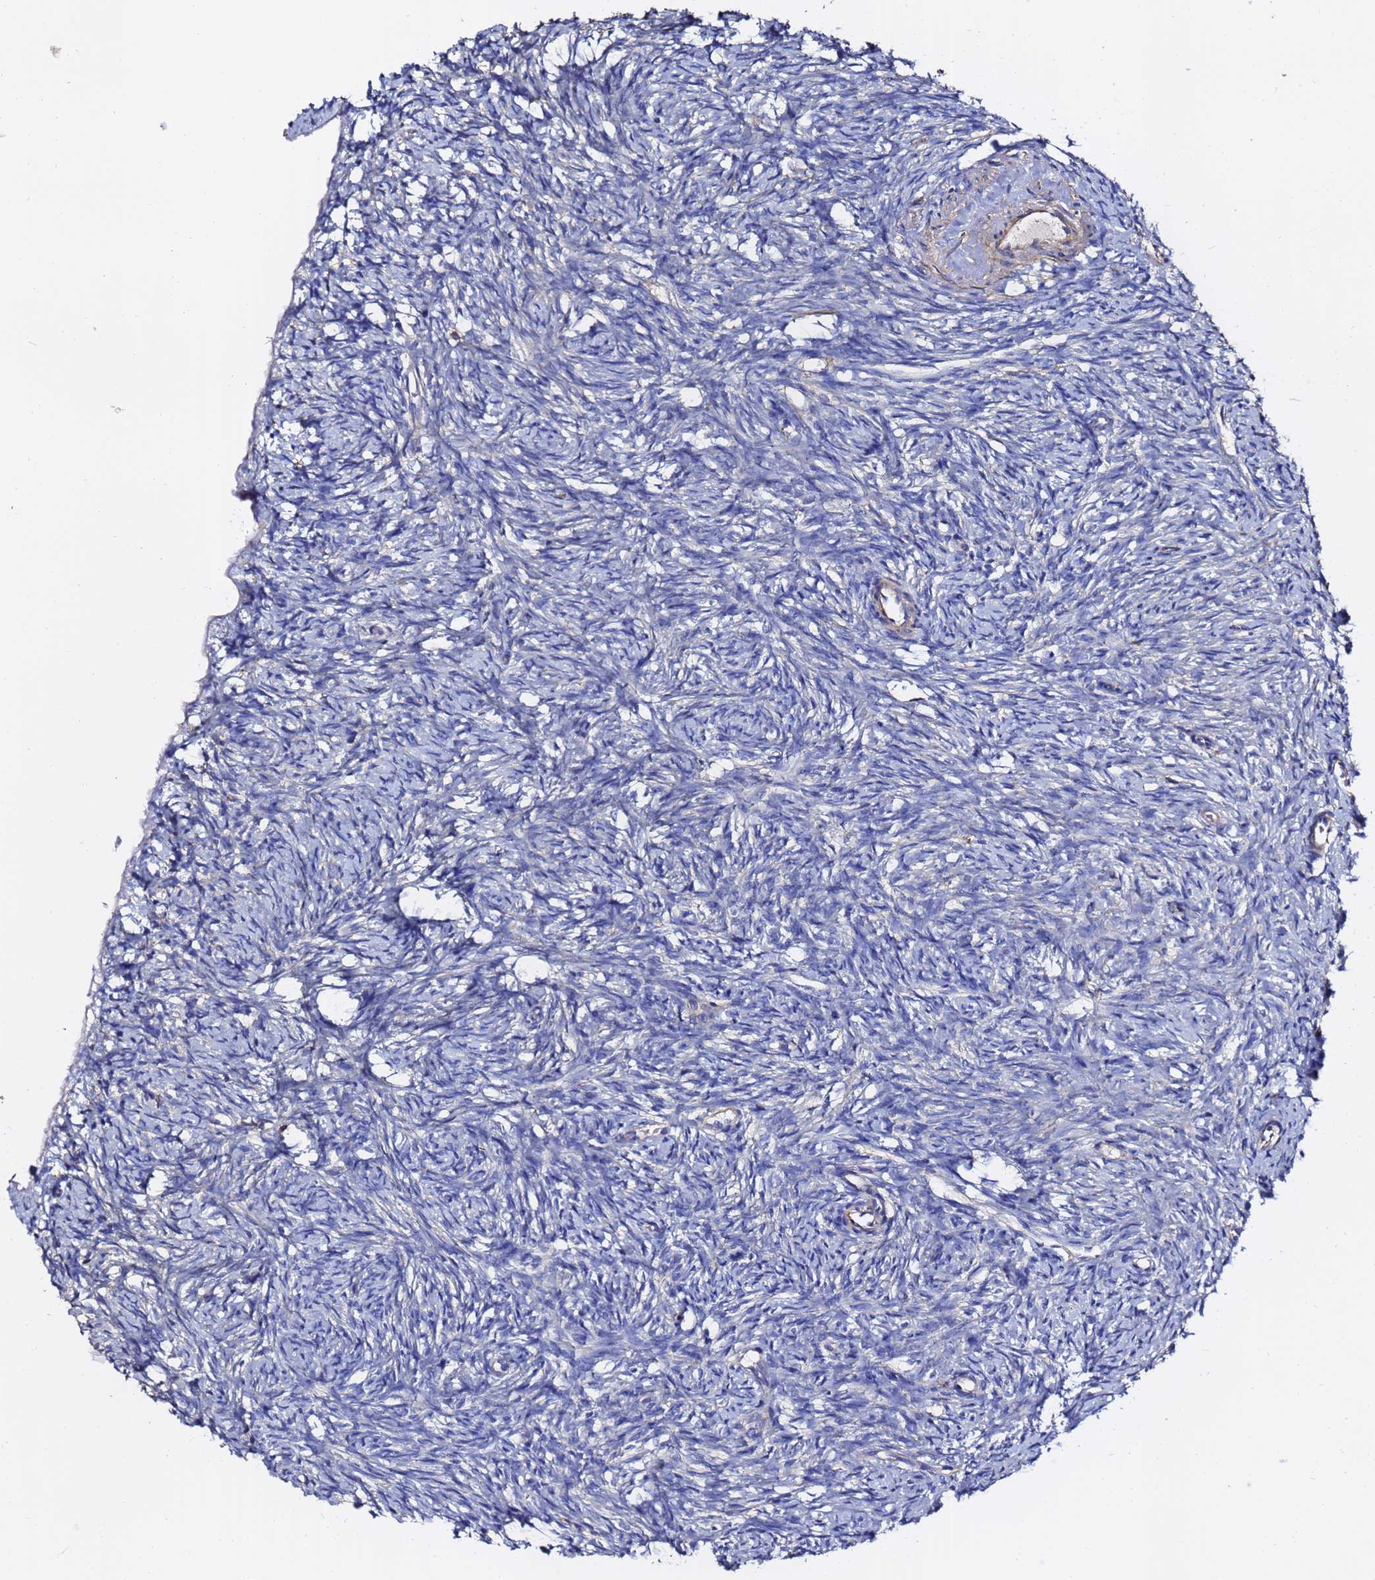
{"staining": {"intensity": "negative", "quantity": "none", "location": "none"}, "tissue": "ovary", "cell_type": "Ovarian stroma cells", "image_type": "normal", "snomed": [{"axis": "morphology", "description": "Normal tissue, NOS"}, {"axis": "topography", "description": "Ovary"}], "caption": "DAB (3,3'-diaminobenzidine) immunohistochemical staining of normal ovary displays no significant expression in ovarian stroma cells. (Brightfield microscopy of DAB (3,3'-diaminobenzidine) immunohistochemistry (IHC) at high magnification).", "gene": "ACTA1", "patient": {"sex": "female", "age": 51}}